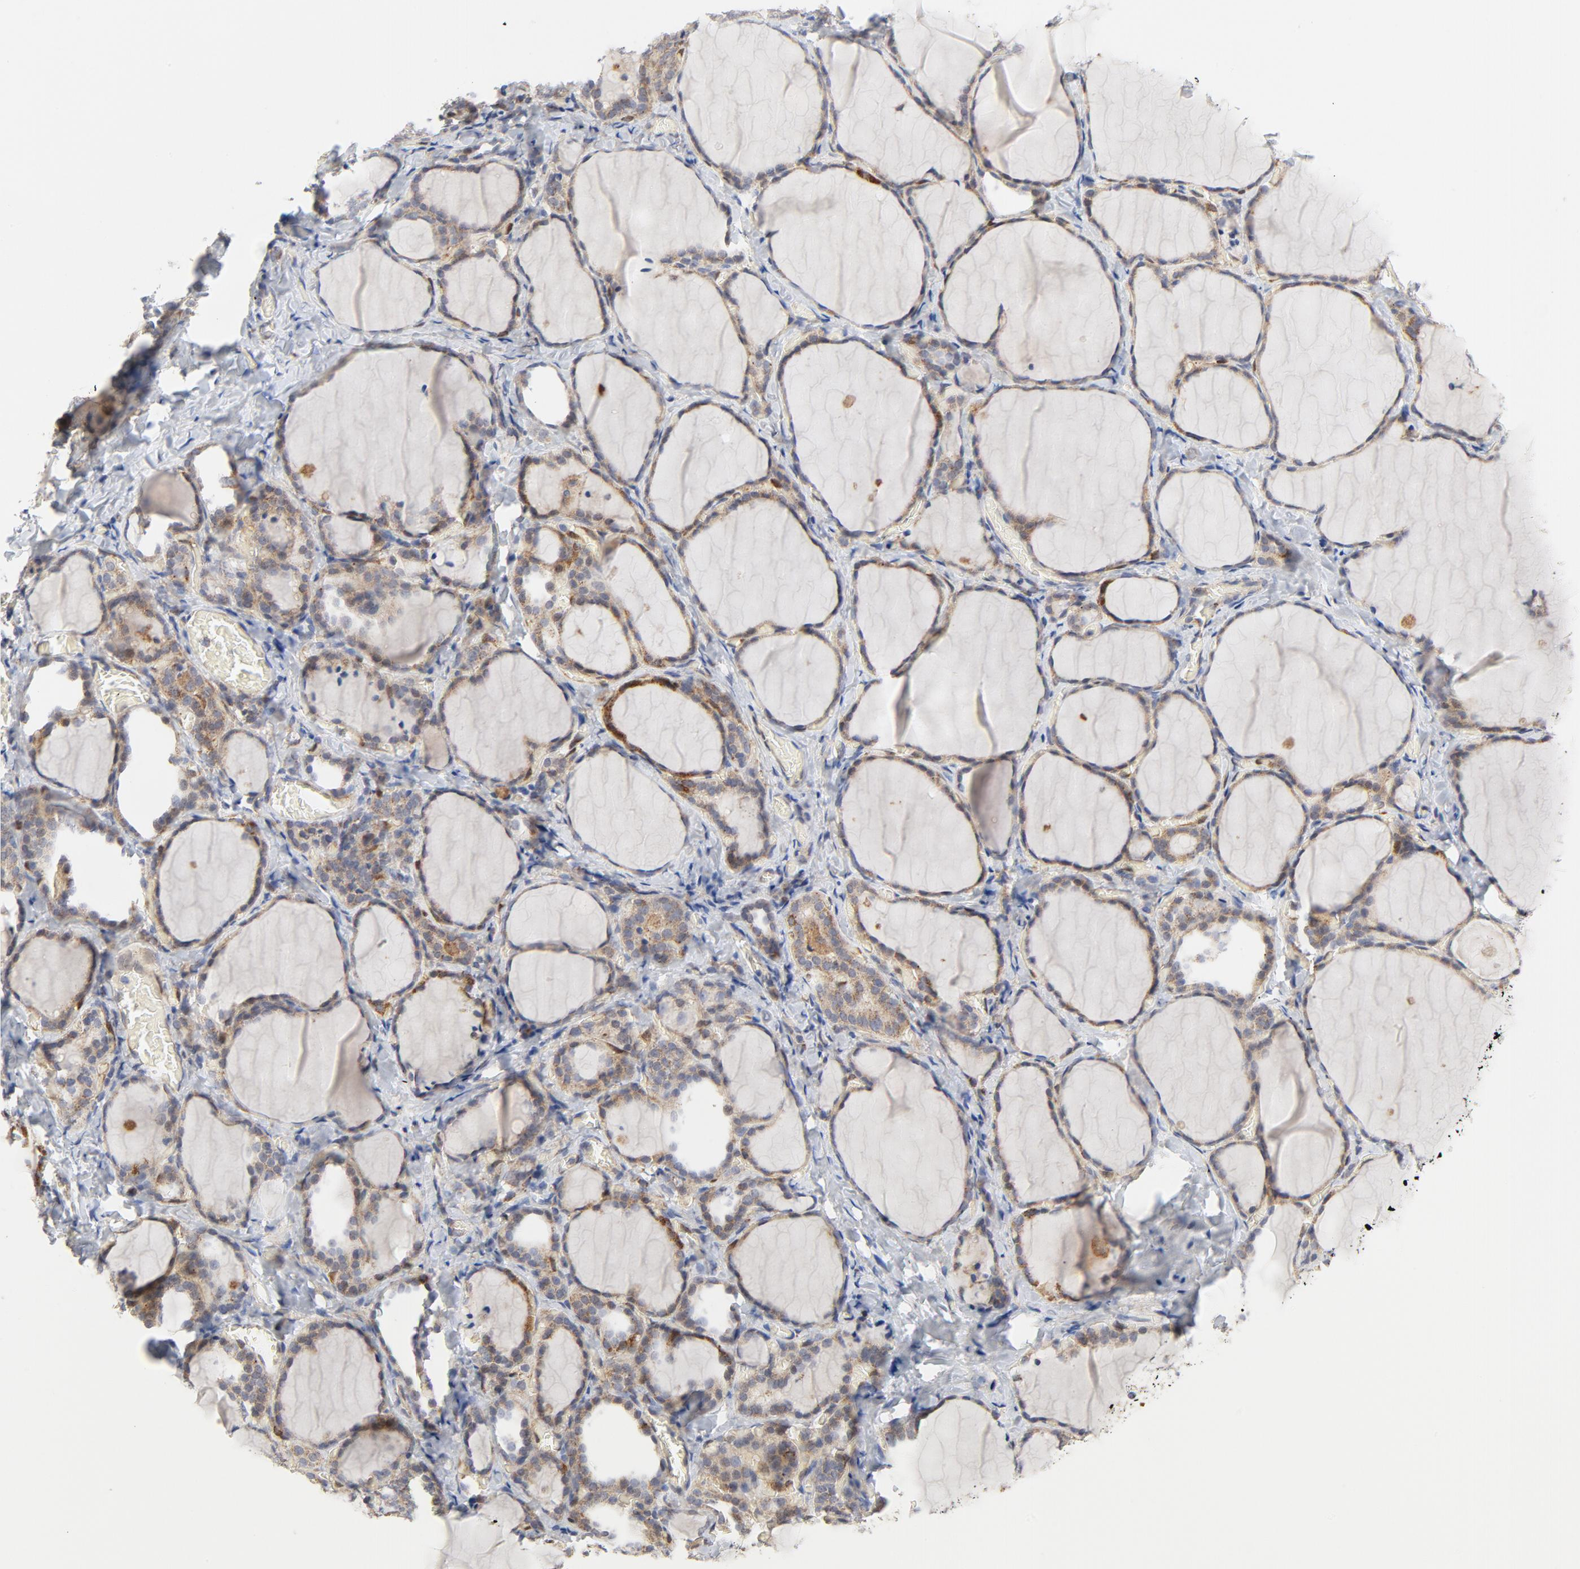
{"staining": {"intensity": "moderate", "quantity": ">75%", "location": "cytoplasmic/membranous"}, "tissue": "thyroid gland", "cell_type": "Glandular cells", "image_type": "normal", "snomed": [{"axis": "morphology", "description": "Normal tissue, NOS"}, {"axis": "morphology", "description": "Papillary adenocarcinoma, NOS"}, {"axis": "topography", "description": "Thyroid gland"}], "caption": "Normal thyroid gland was stained to show a protein in brown. There is medium levels of moderate cytoplasmic/membranous staining in approximately >75% of glandular cells. (brown staining indicates protein expression, while blue staining denotes nuclei).", "gene": "RAPGEF4", "patient": {"sex": "female", "age": 30}}